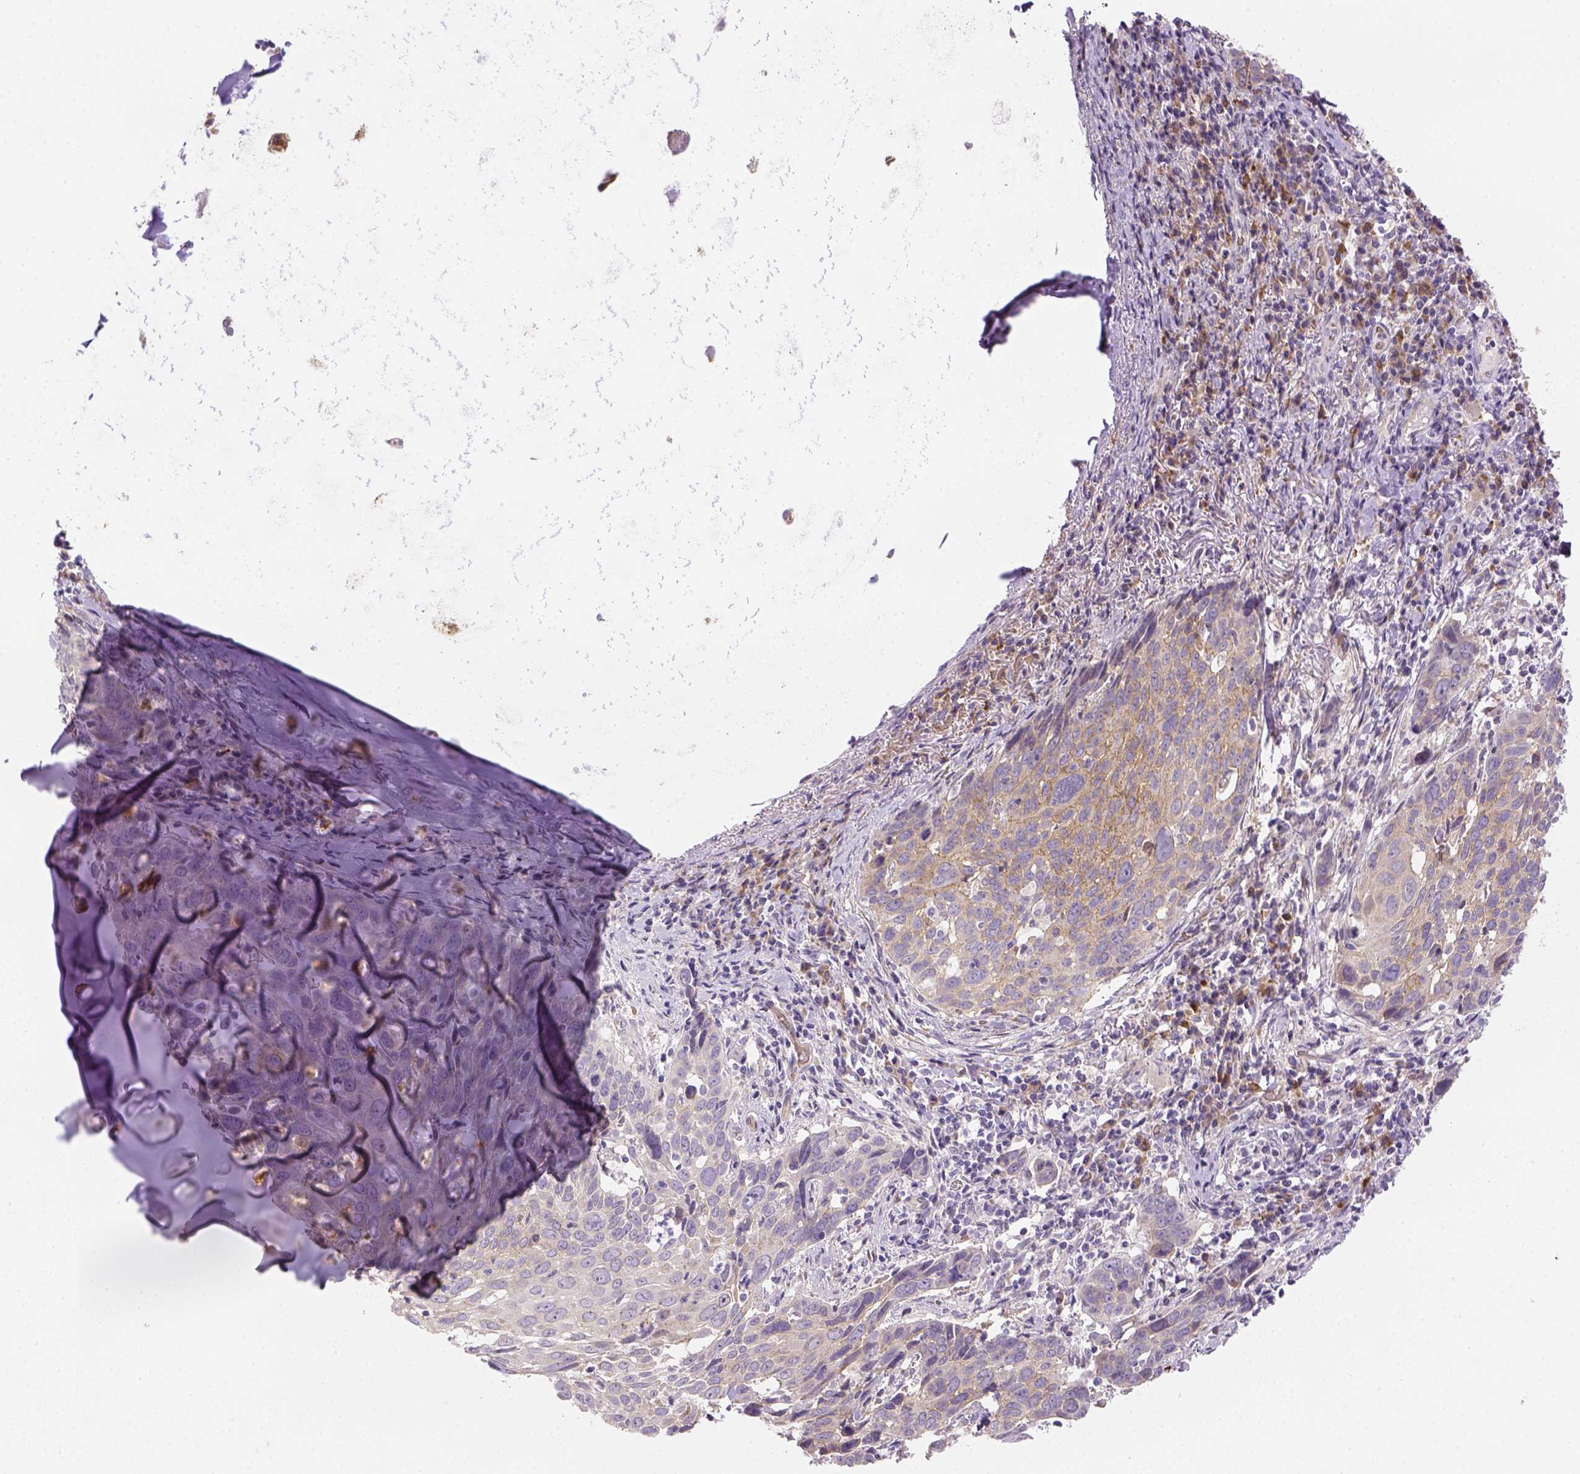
{"staining": {"intensity": "weak", "quantity": ">75%", "location": "cytoplasmic/membranous"}, "tissue": "lung cancer", "cell_type": "Tumor cells", "image_type": "cancer", "snomed": [{"axis": "morphology", "description": "Squamous cell carcinoma, NOS"}, {"axis": "topography", "description": "Lung"}], "caption": "Immunohistochemical staining of human lung squamous cell carcinoma exhibits low levels of weak cytoplasmic/membranous staining in approximately >75% of tumor cells. Using DAB (3,3'-diaminobenzidine) (brown) and hematoxylin (blue) stains, captured at high magnification using brightfield microscopy.", "gene": "CACNB1", "patient": {"sex": "male", "age": 57}}